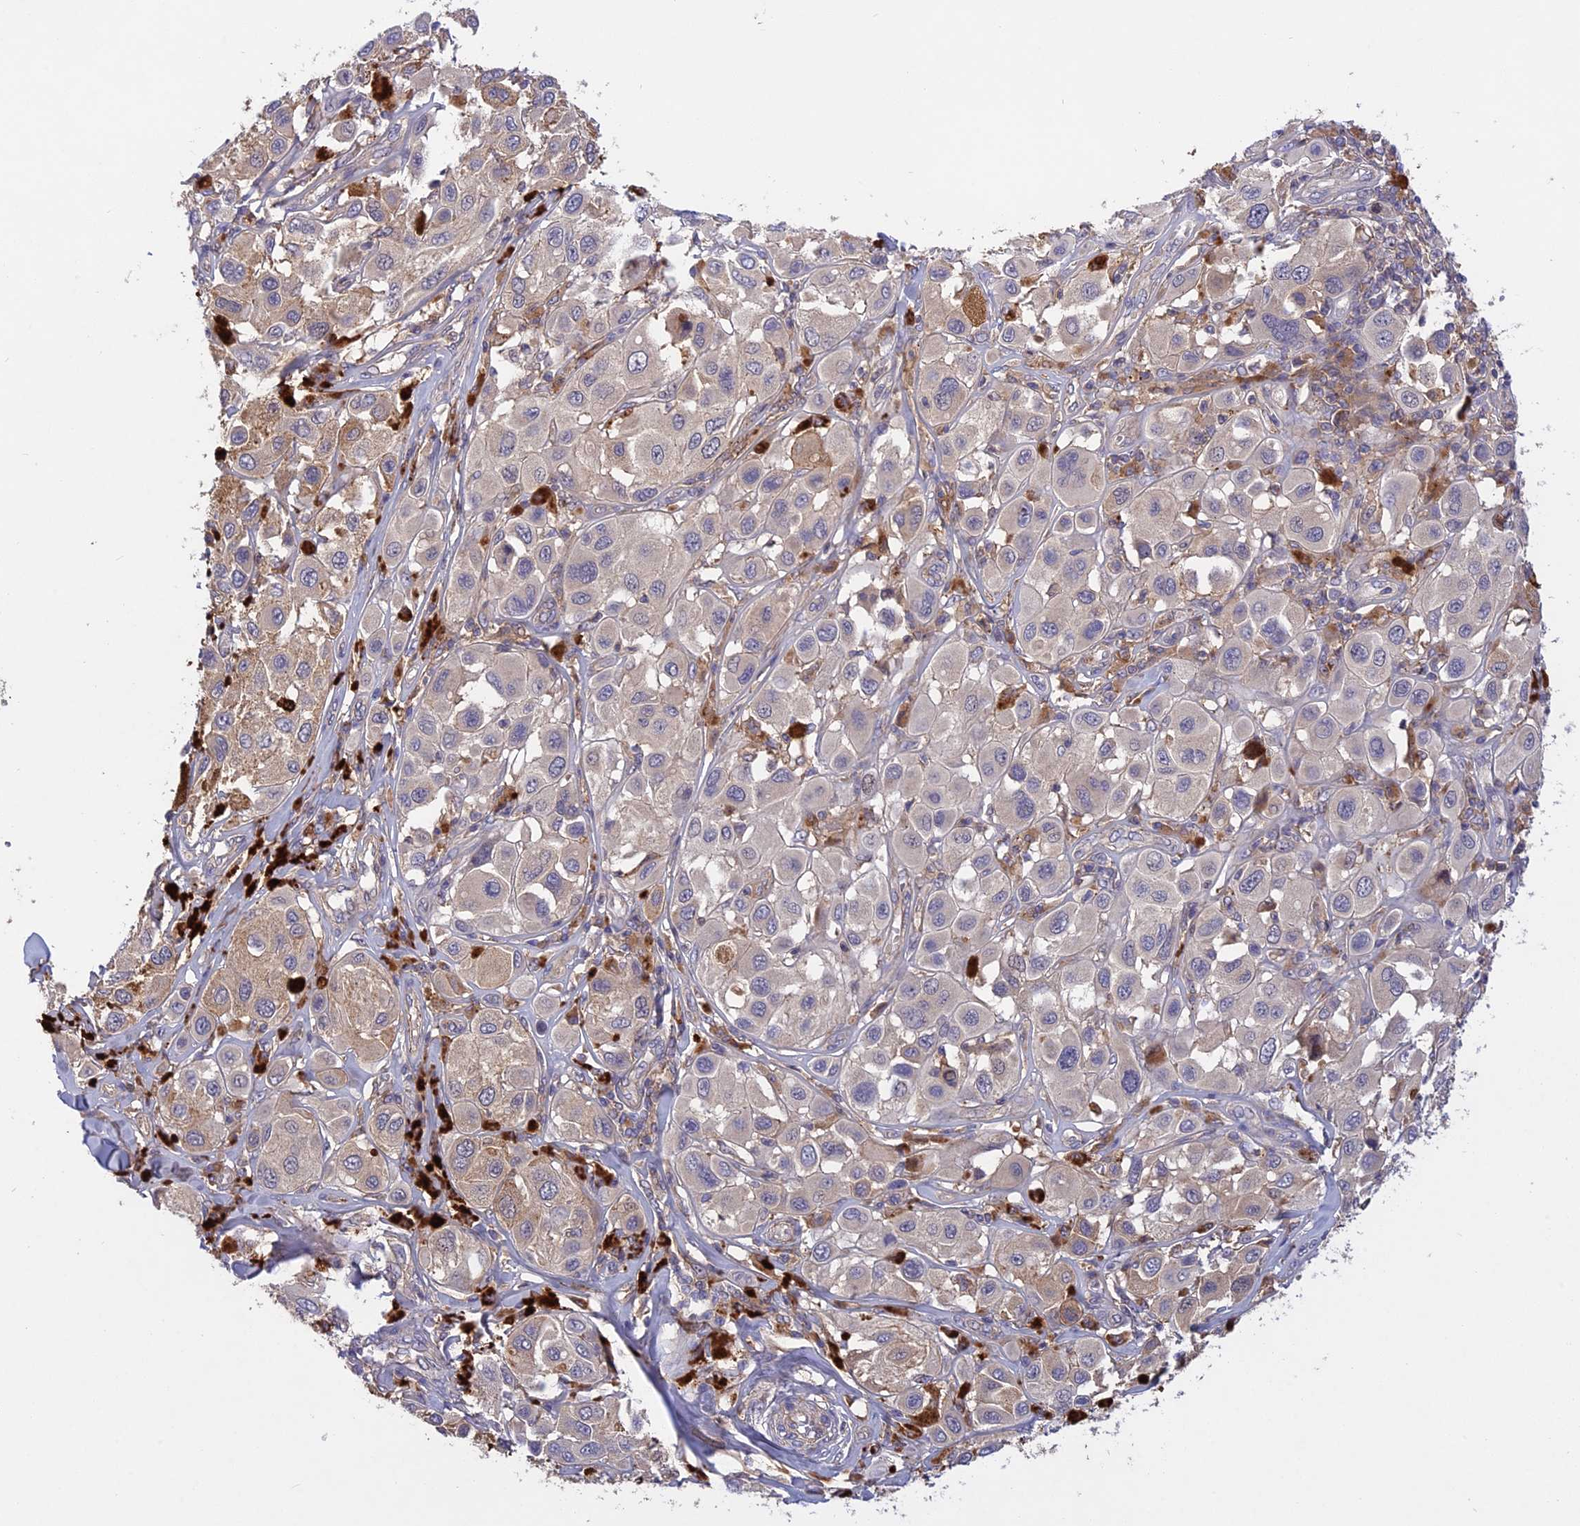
{"staining": {"intensity": "negative", "quantity": "none", "location": "none"}, "tissue": "melanoma", "cell_type": "Tumor cells", "image_type": "cancer", "snomed": [{"axis": "morphology", "description": "Malignant melanoma, Metastatic site"}, {"axis": "topography", "description": "Skin"}], "caption": "High magnification brightfield microscopy of melanoma stained with DAB (3,3'-diaminobenzidine) (brown) and counterstained with hematoxylin (blue): tumor cells show no significant positivity.", "gene": "ADO", "patient": {"sex": "male", "age": 41}}